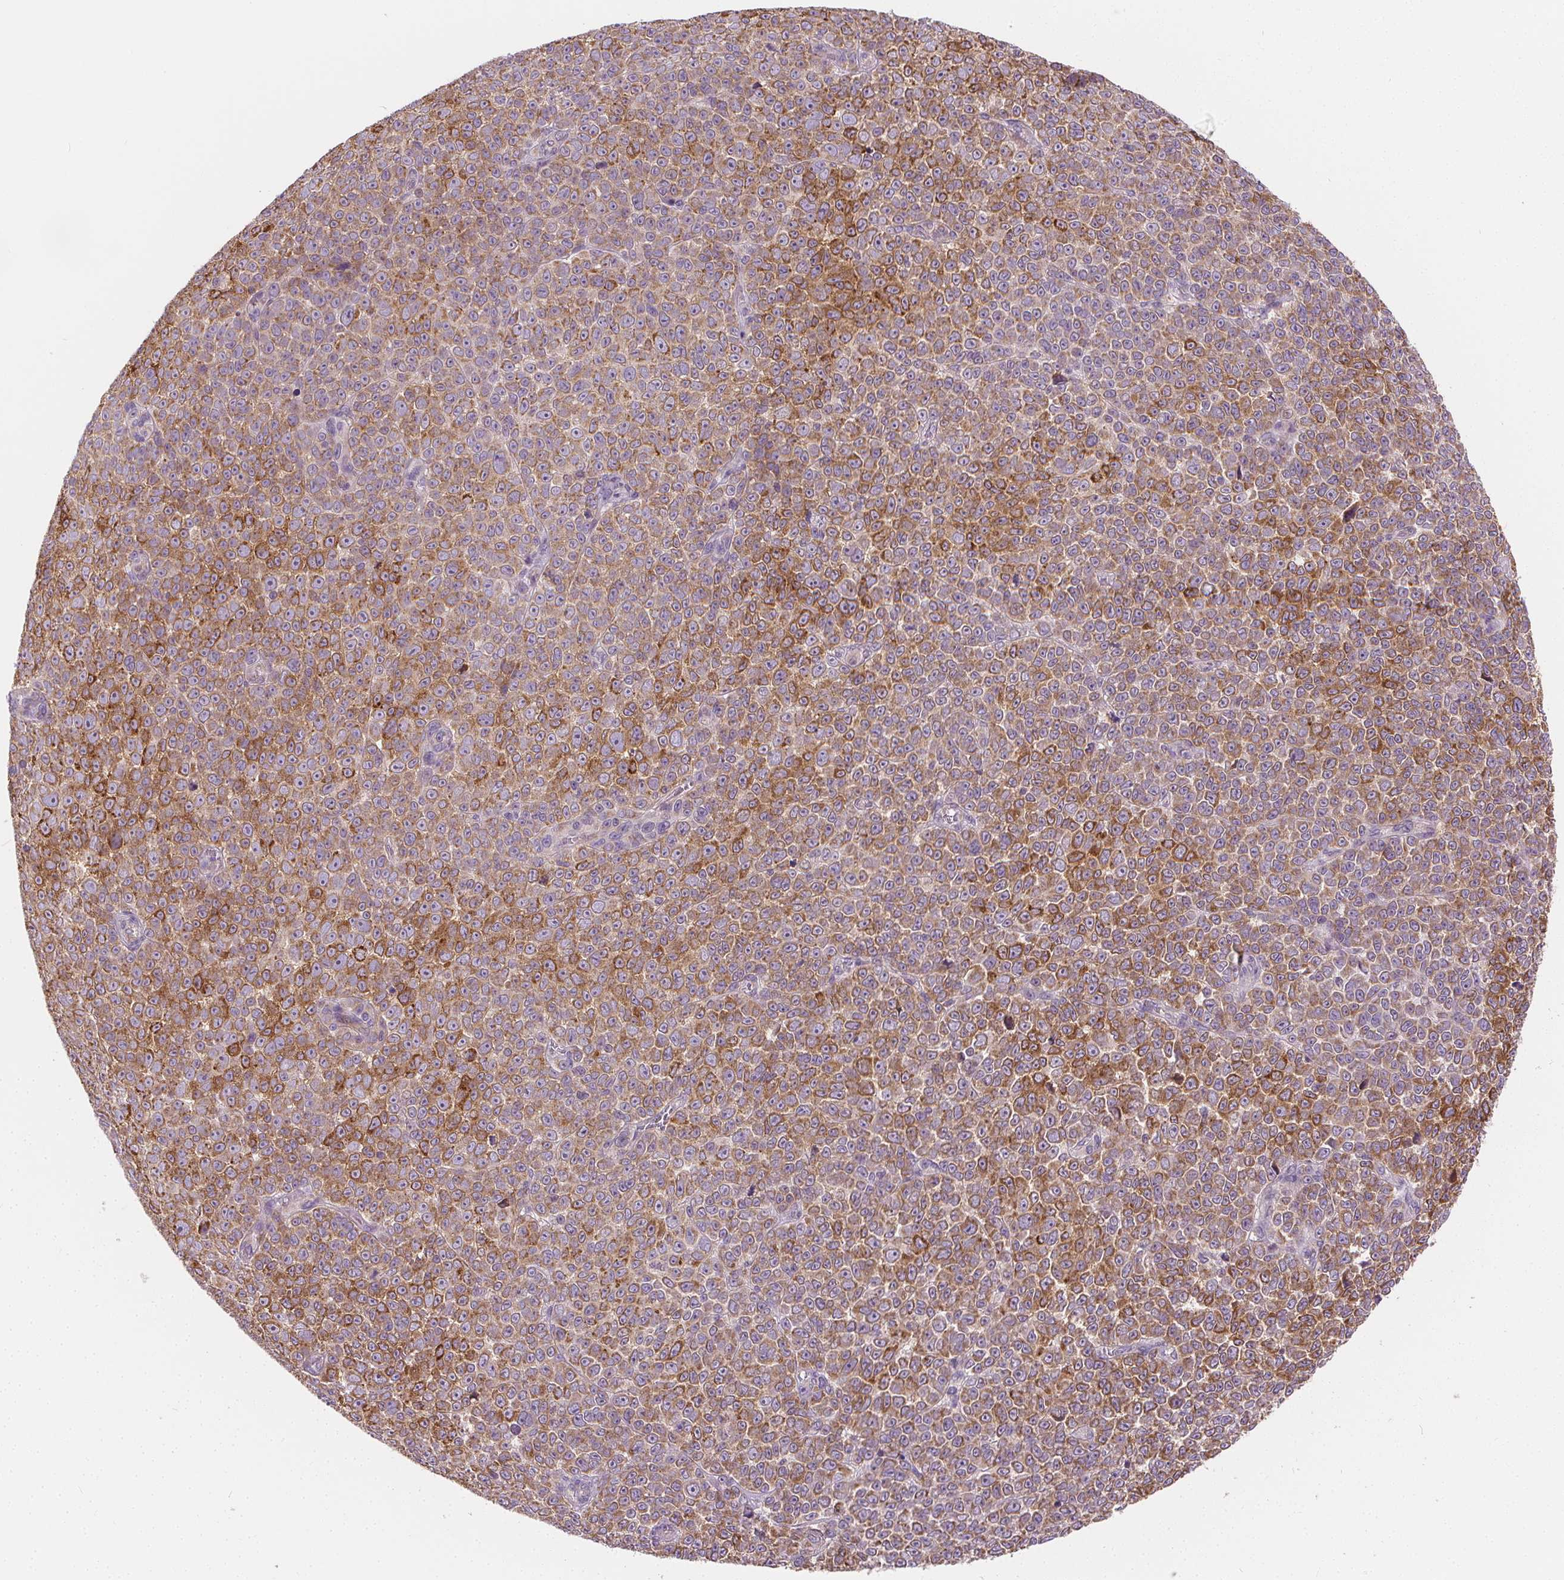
{"staining": {"intensity": "moderate", "quantity": ">75%", "location": "cytoplasmic/membranous"}, "tissue": "melanoma", "cell_type": "Tumor cells", "image_type": "cancer", "snomed": [{"axis": "morphology", "description": "Malignant melanoma, NOS"}, {"axis": "topography", "description": "Skin"}], "caption": "Immunohistochemistry photomicrograph of malignant melanoma stained for a protein (brown), which demonstrates medium levels of moderate cytoplasmic/membranous staining in about >75% of tumor cells.", "gene": "RAB20", "patient": {"sex": "female", "age": 95}}